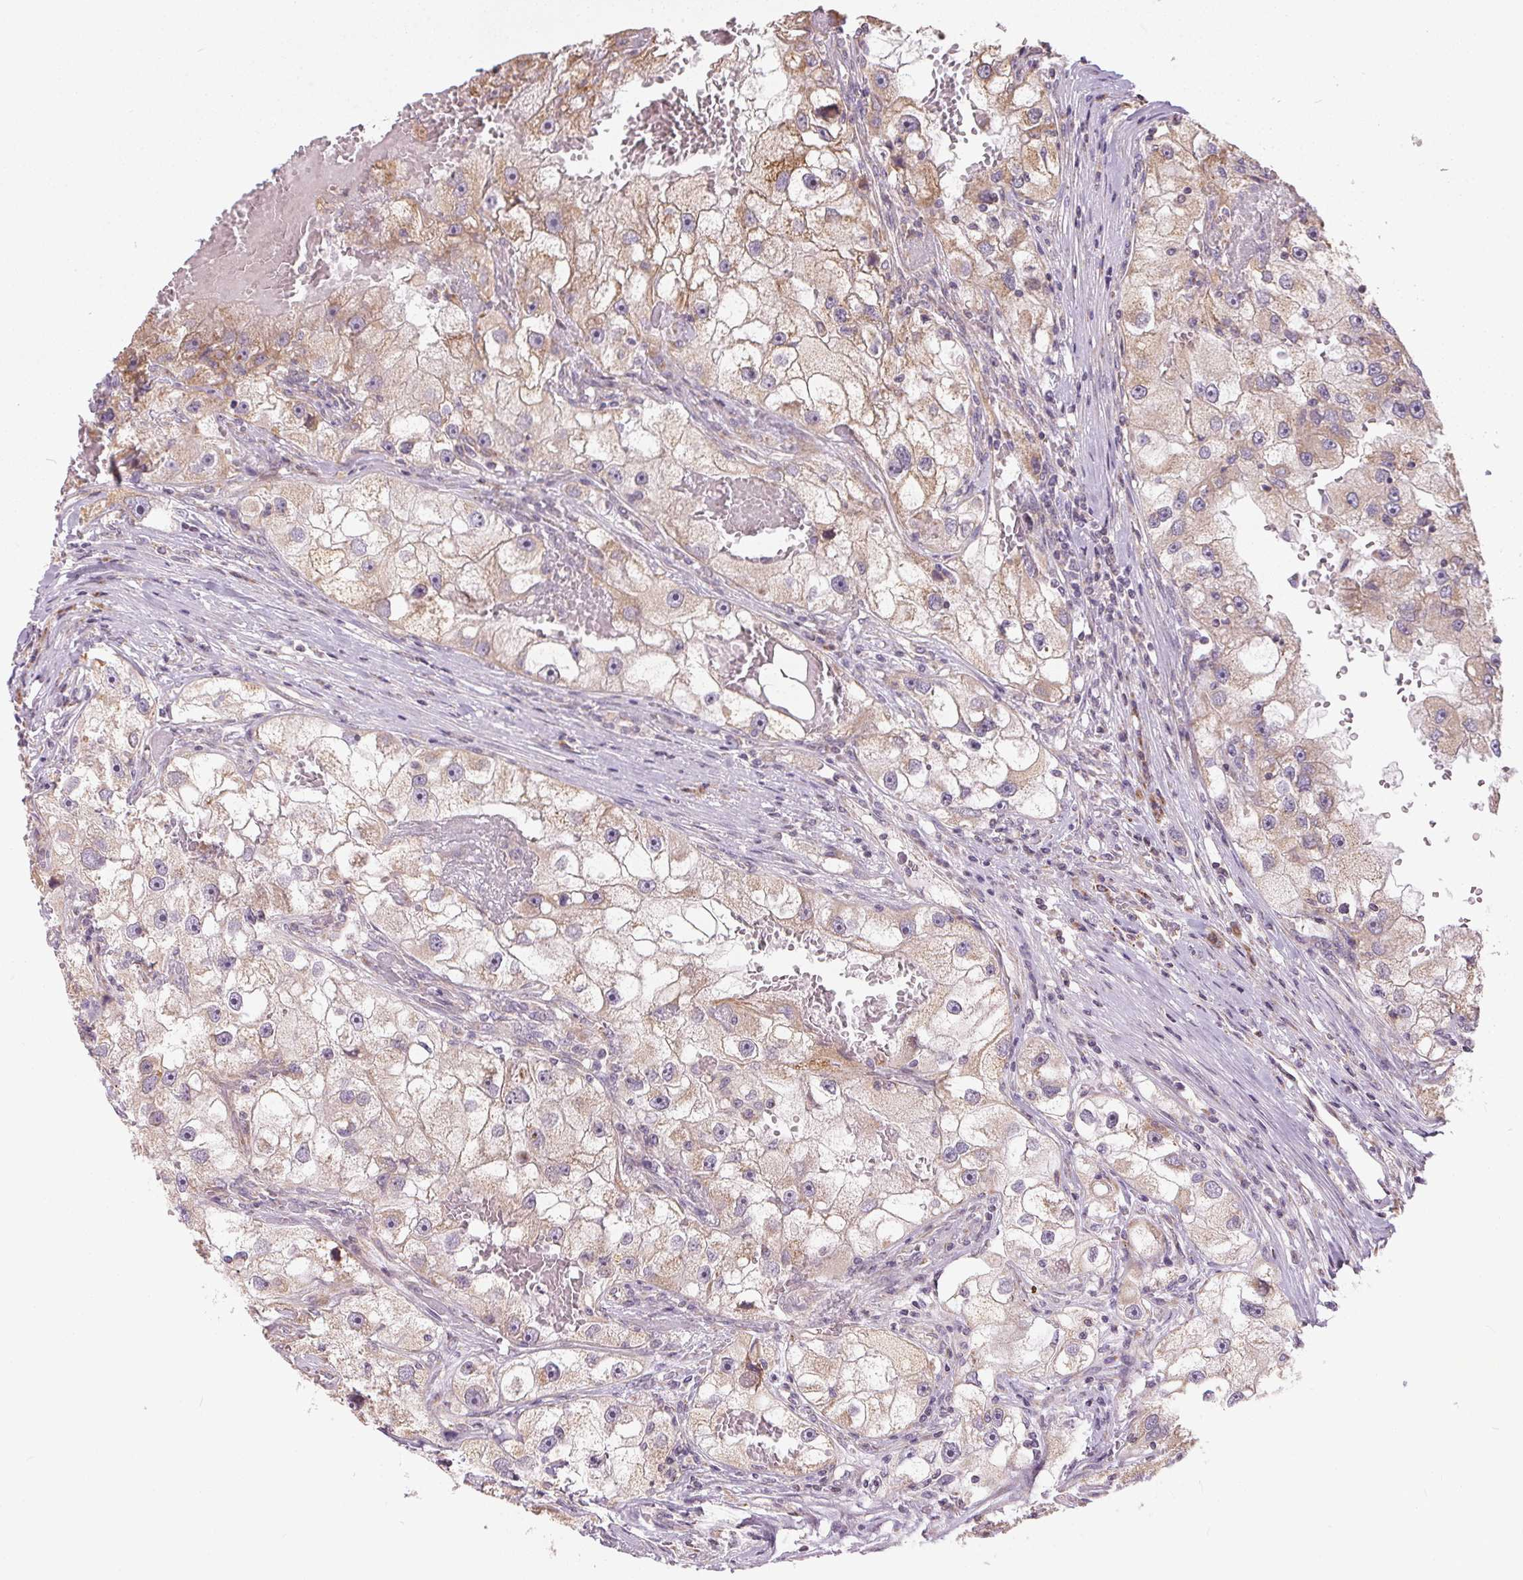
{"staining": {"intensity": "moderate", "quantity": ">75%", "location": "cytoplasmic/membranous"}, "tissue": "renal cancer", "cell_type": "Tumor cells", "image_type": "cancer", "snomed": [{"axis": "morphology", "description": "Adenocarcinoma, NOS"}, {"axis": "topography", "description": "Kidney"}], "caption": "Moderate cytoplasmic/membranous staining for a protein is present in about >75% of tumor cells of adenocarcinoma (renal) using immunohistochemistry (IHC).", "gene": "VWA5B2", "patient": {"sex": "male", "age": 63}}